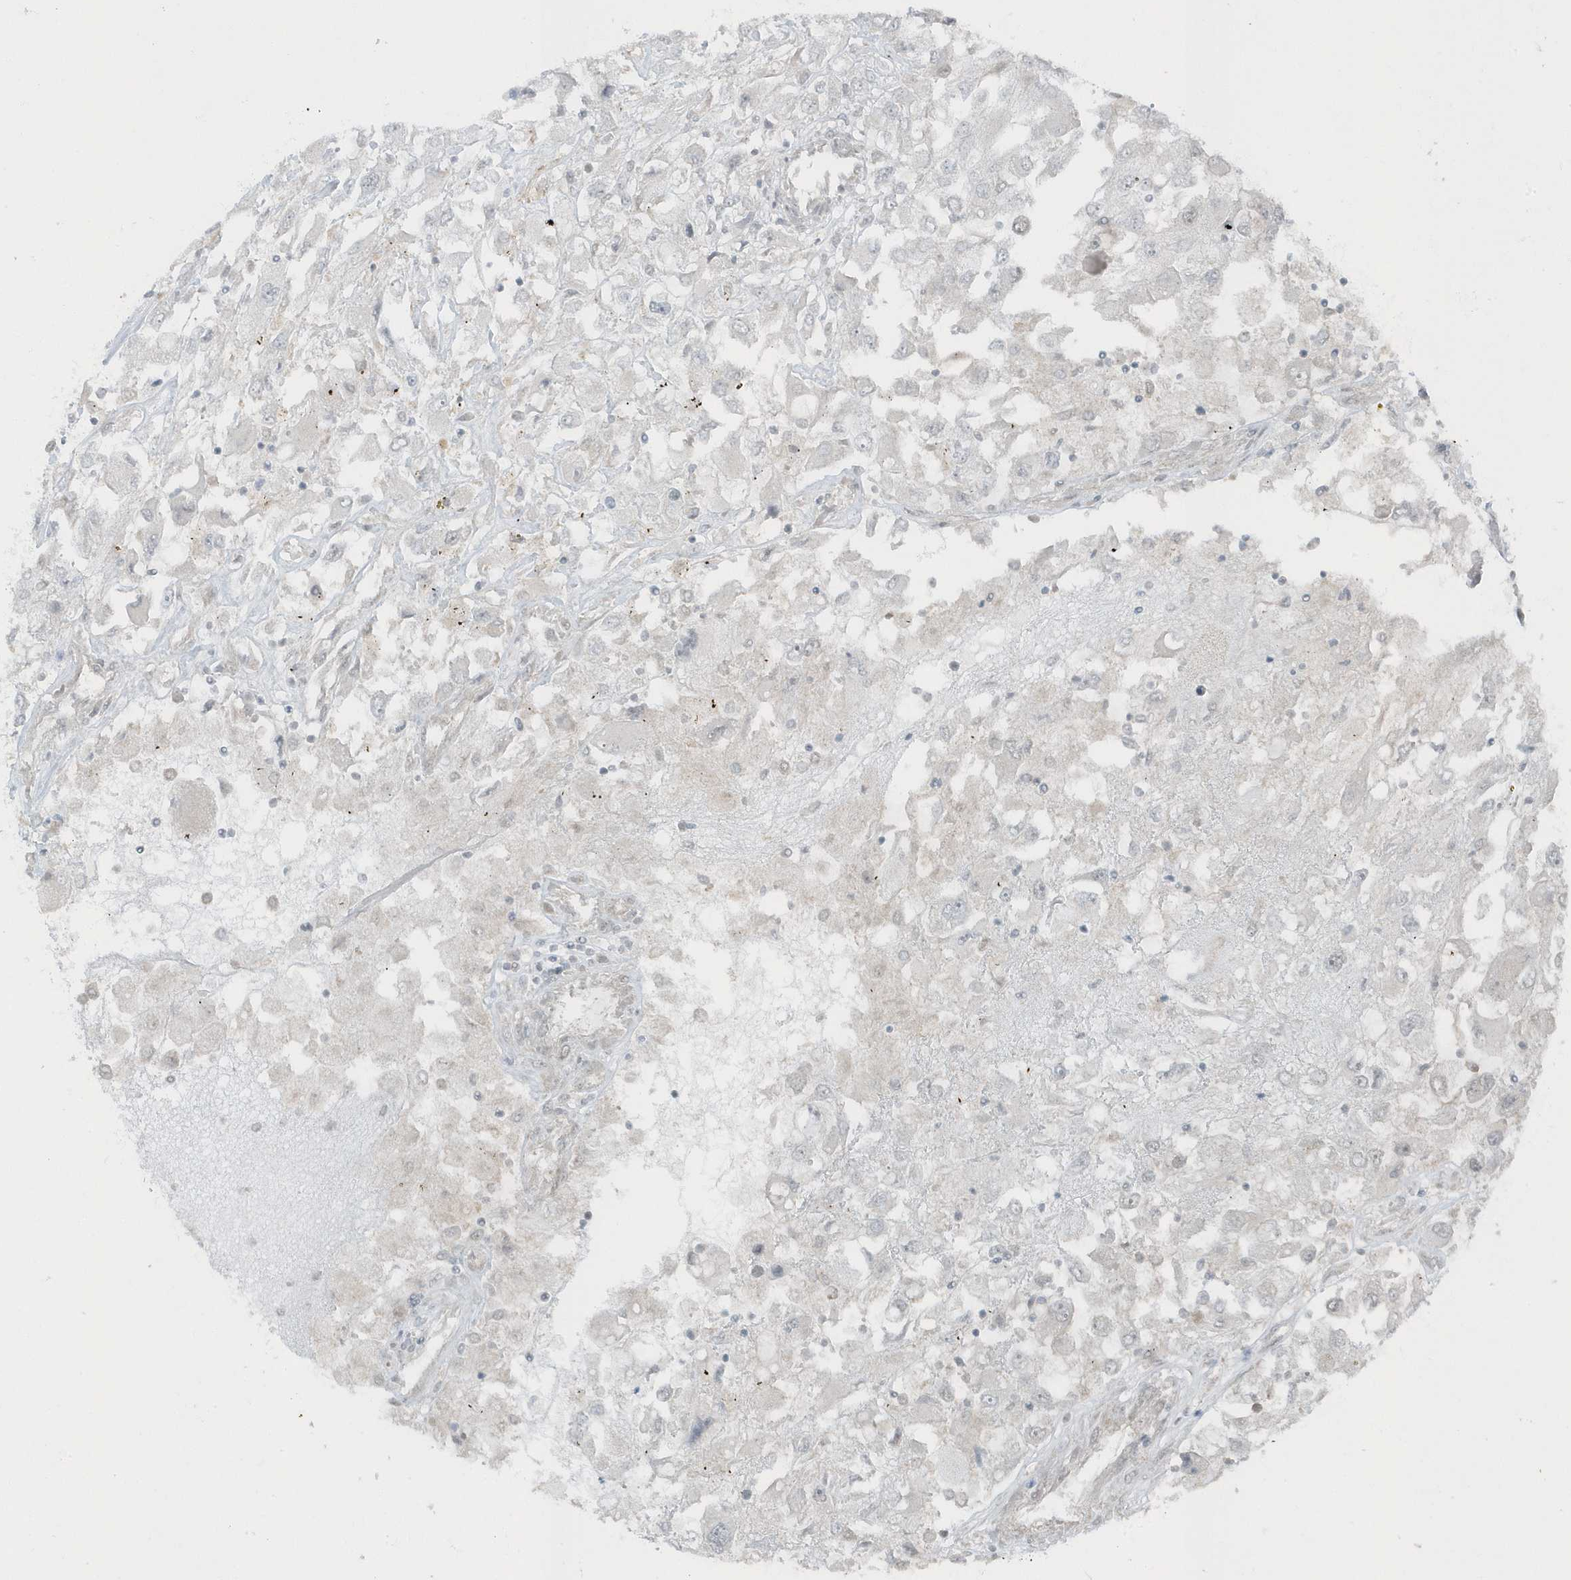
{"staining": {"intensity": "negative", "quantity": "none", "location": "none"}, "tissue": "renal cancer", "cell_type": "Tumor cells", "image_type": "cancer", "snomed": [{"axis": "morphology", "description": "Adenocarcinoma, NOS"}, {"axis": "topography", "description": "Kidney"}], "caption": "Immunohistochemical staining of human renal cancer exhibits no significant expression in tumor cells.", "gene": "PARD3B", "patient": {"sex": "female", "age": 52}}